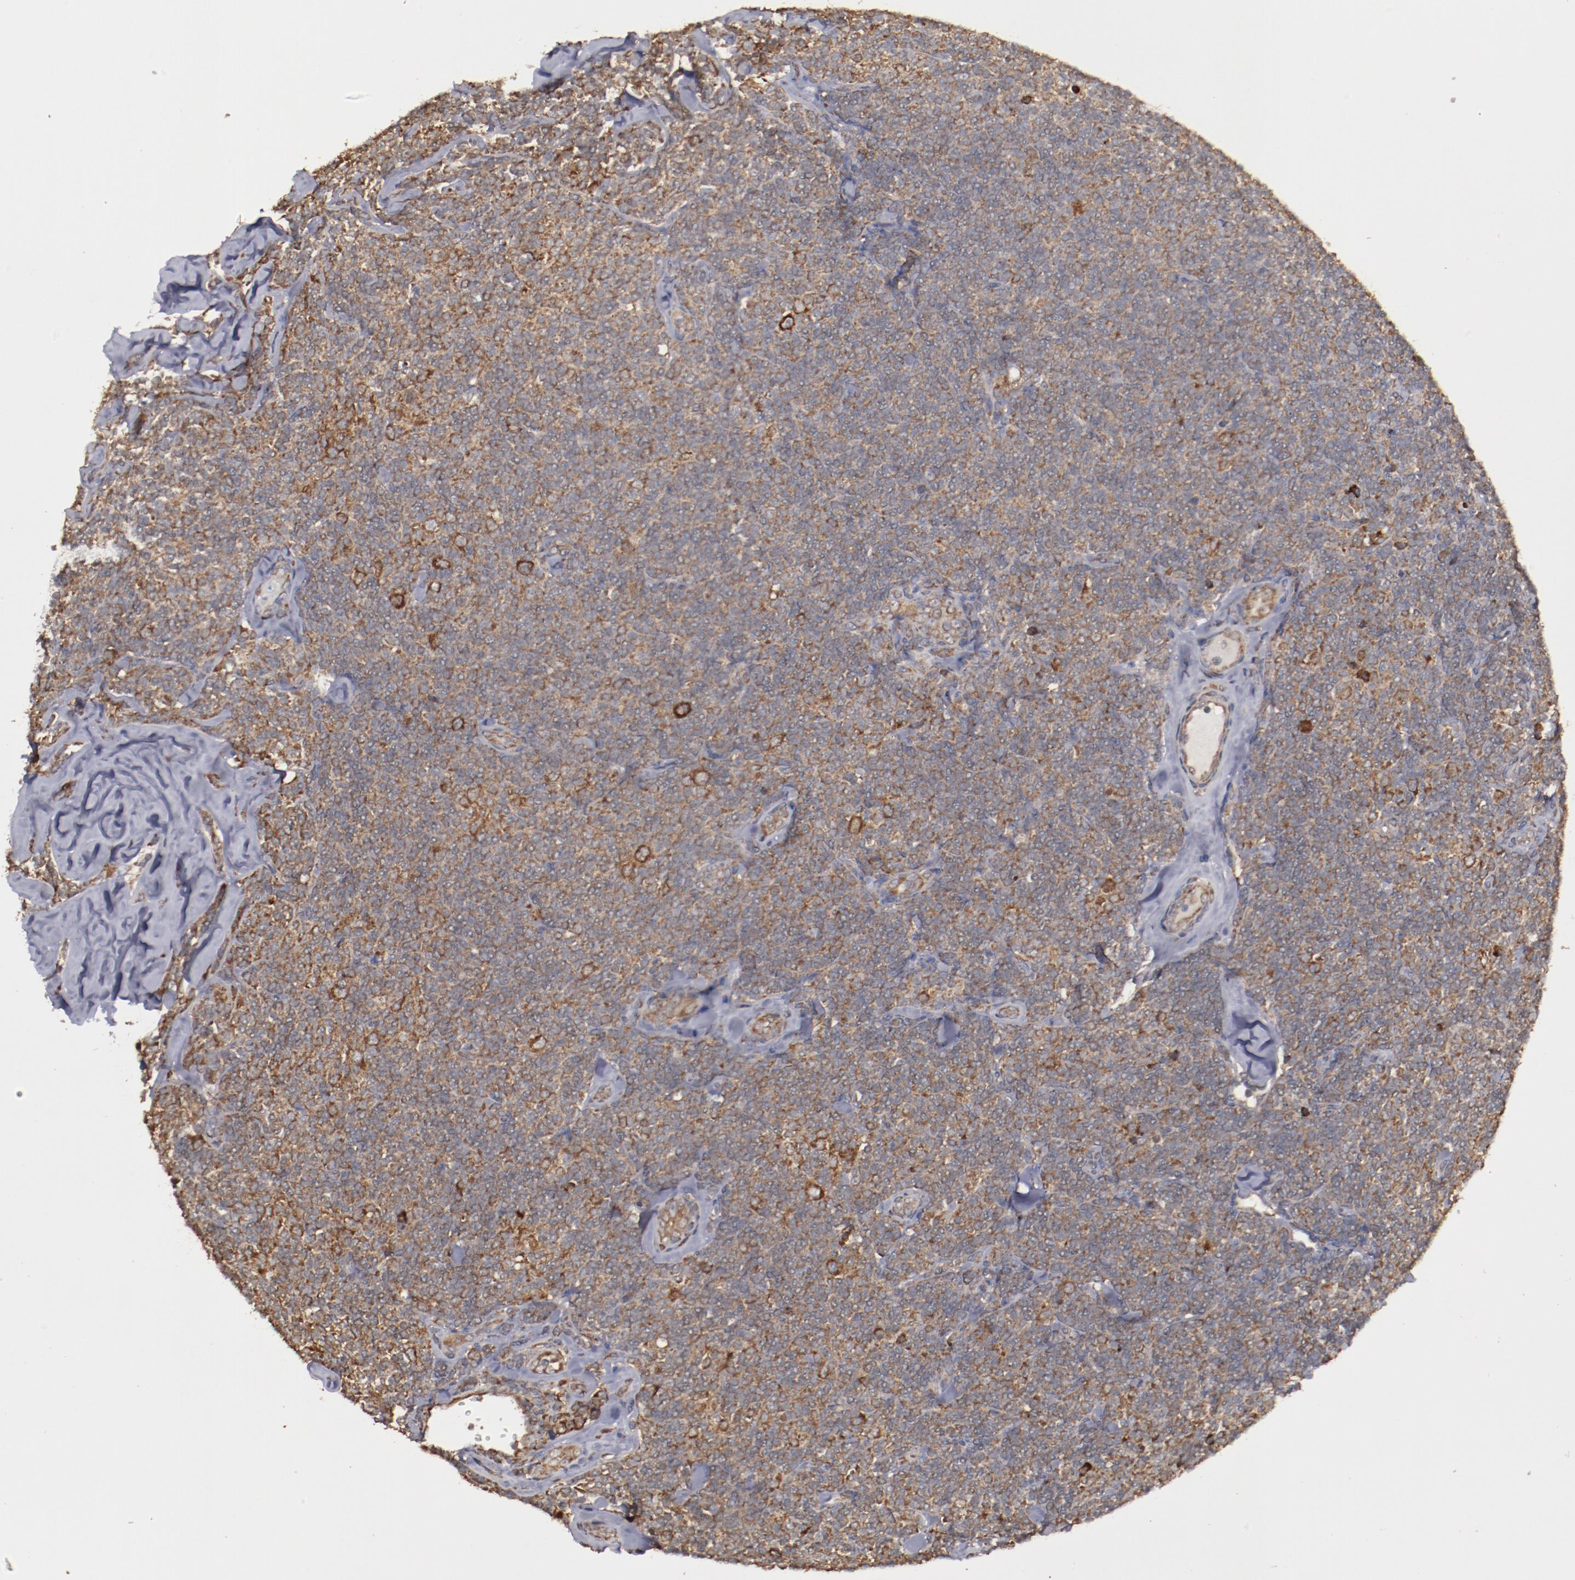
{"staining": {"intensity": "strong", "quantity": ">75%", "location": "cytoplasmic/membranous"}, "tissue": "lymphoma", "cell_type": "Tumor cells", "image_type": "cancer", "snomed": [{"axis": "morphology", "description": "Malignant lymphoma, non-Hodgkin's type, Low grade"}, {"axis": "topography", "description": "Lymph node"}], "caption": "This is an image of immunohistochemistry staining of lymphoma, which shows strong staining in the cytoplasmic/membranous of tumor cells.", "gene": "RPS4Y1", "patient": {"sex": "female", "age": 56}}